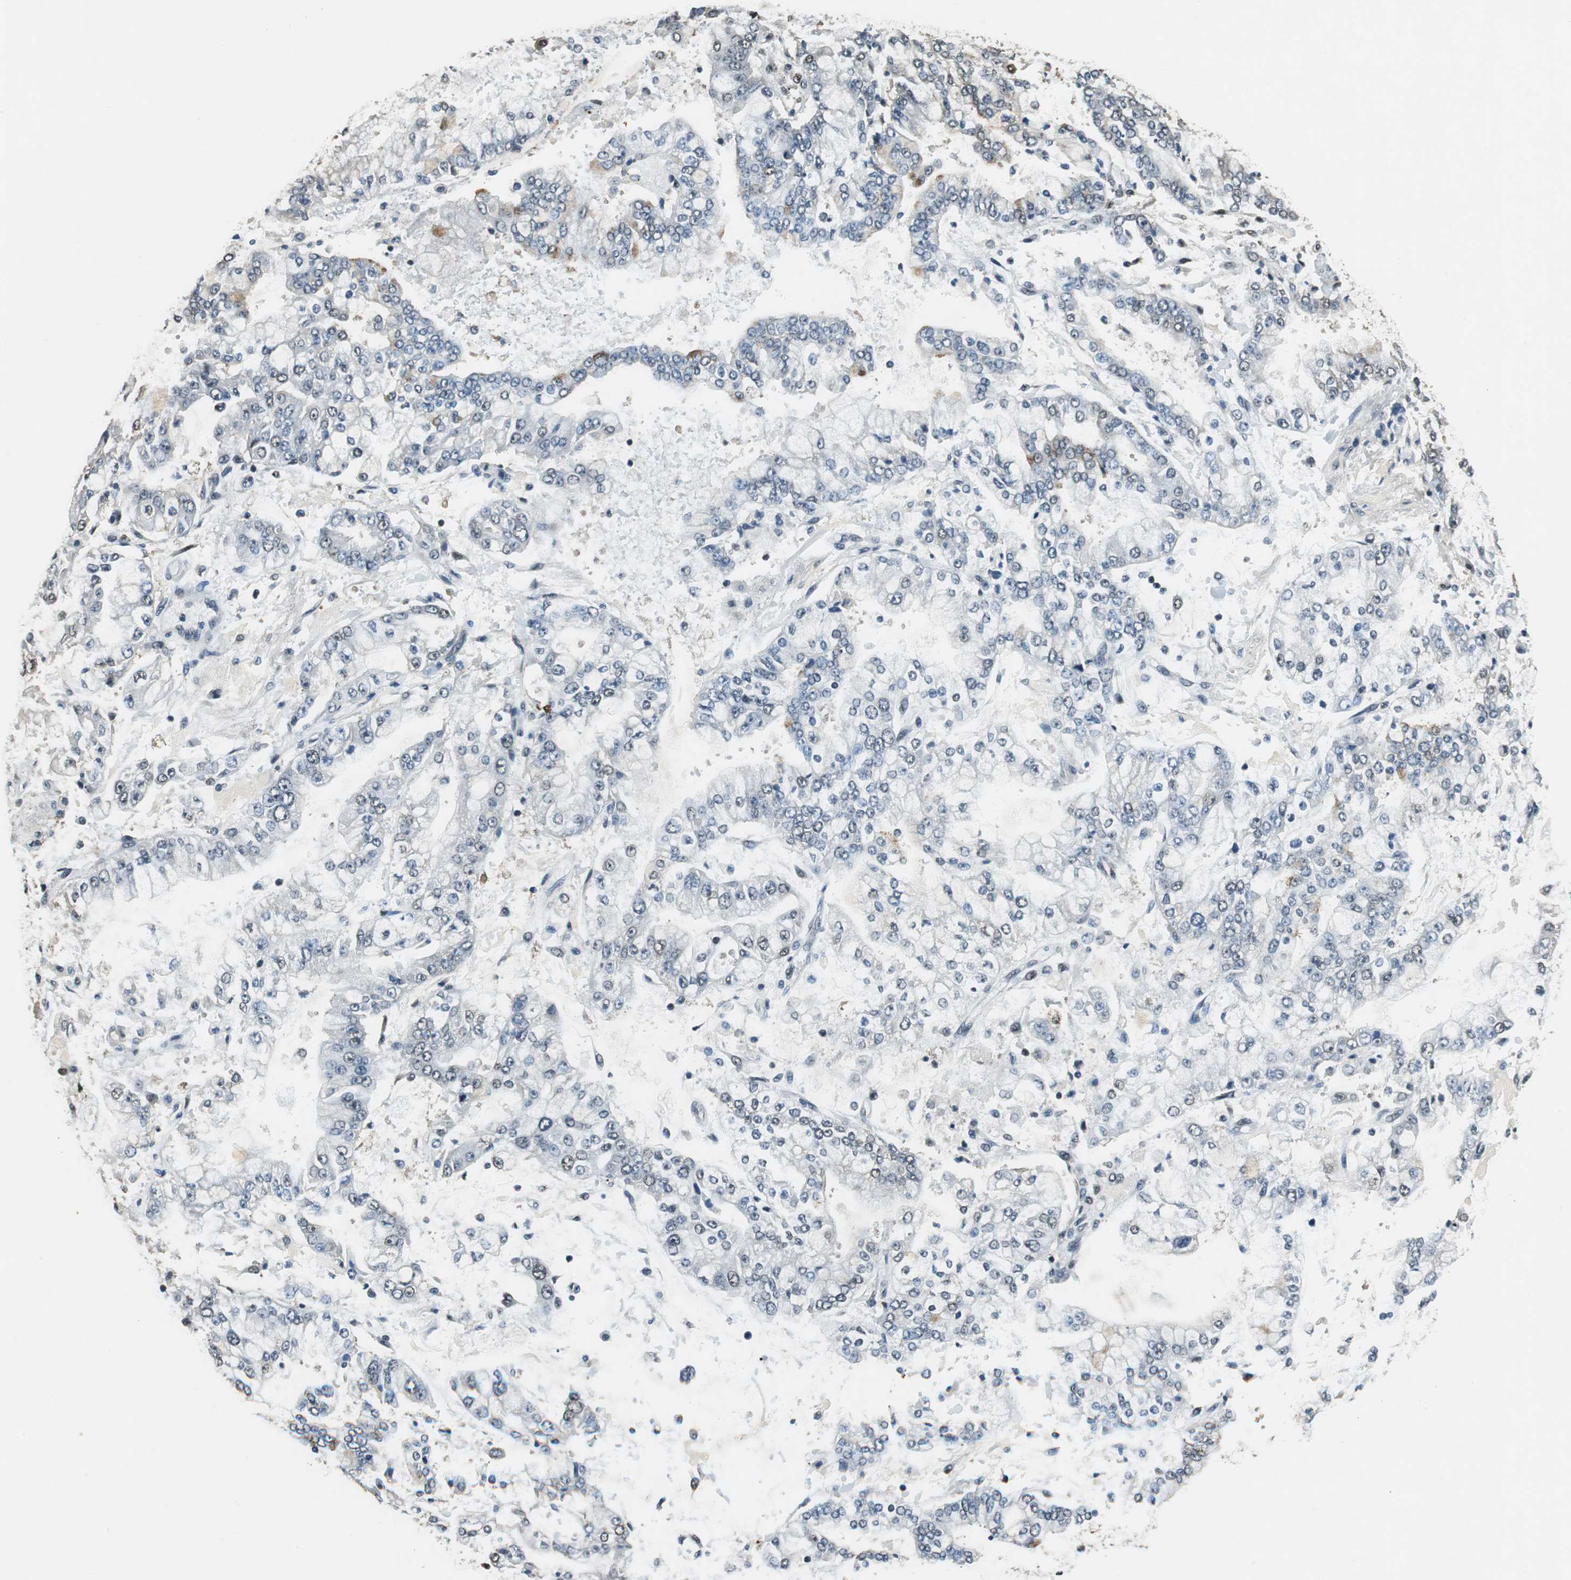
{"staining": {"intensity": "negative", "quantity": "none", "location": "none"}, "tissue": "stomach cancer", "cell_type": "Tumor cells", "image_type": "cancer", "snomed": [{"axis": "morphology", "description": "Adenocarcinoma, NOS"}, {"axis": "topography", "description": "Stomach"}], "caption": "Stomach adenocarcinoma was stained to show a protein in brown. There is no significant staining in tumor cells. (Stains: DAB (3,3'-diaminobenzidine) immunohistochemistry (IHC) with hematoxylin counter stain, Microscopy: brightfield microscopy at high magnification).", "gene": "PSMB4", "patient": {"sex": "male", "age": 76}}